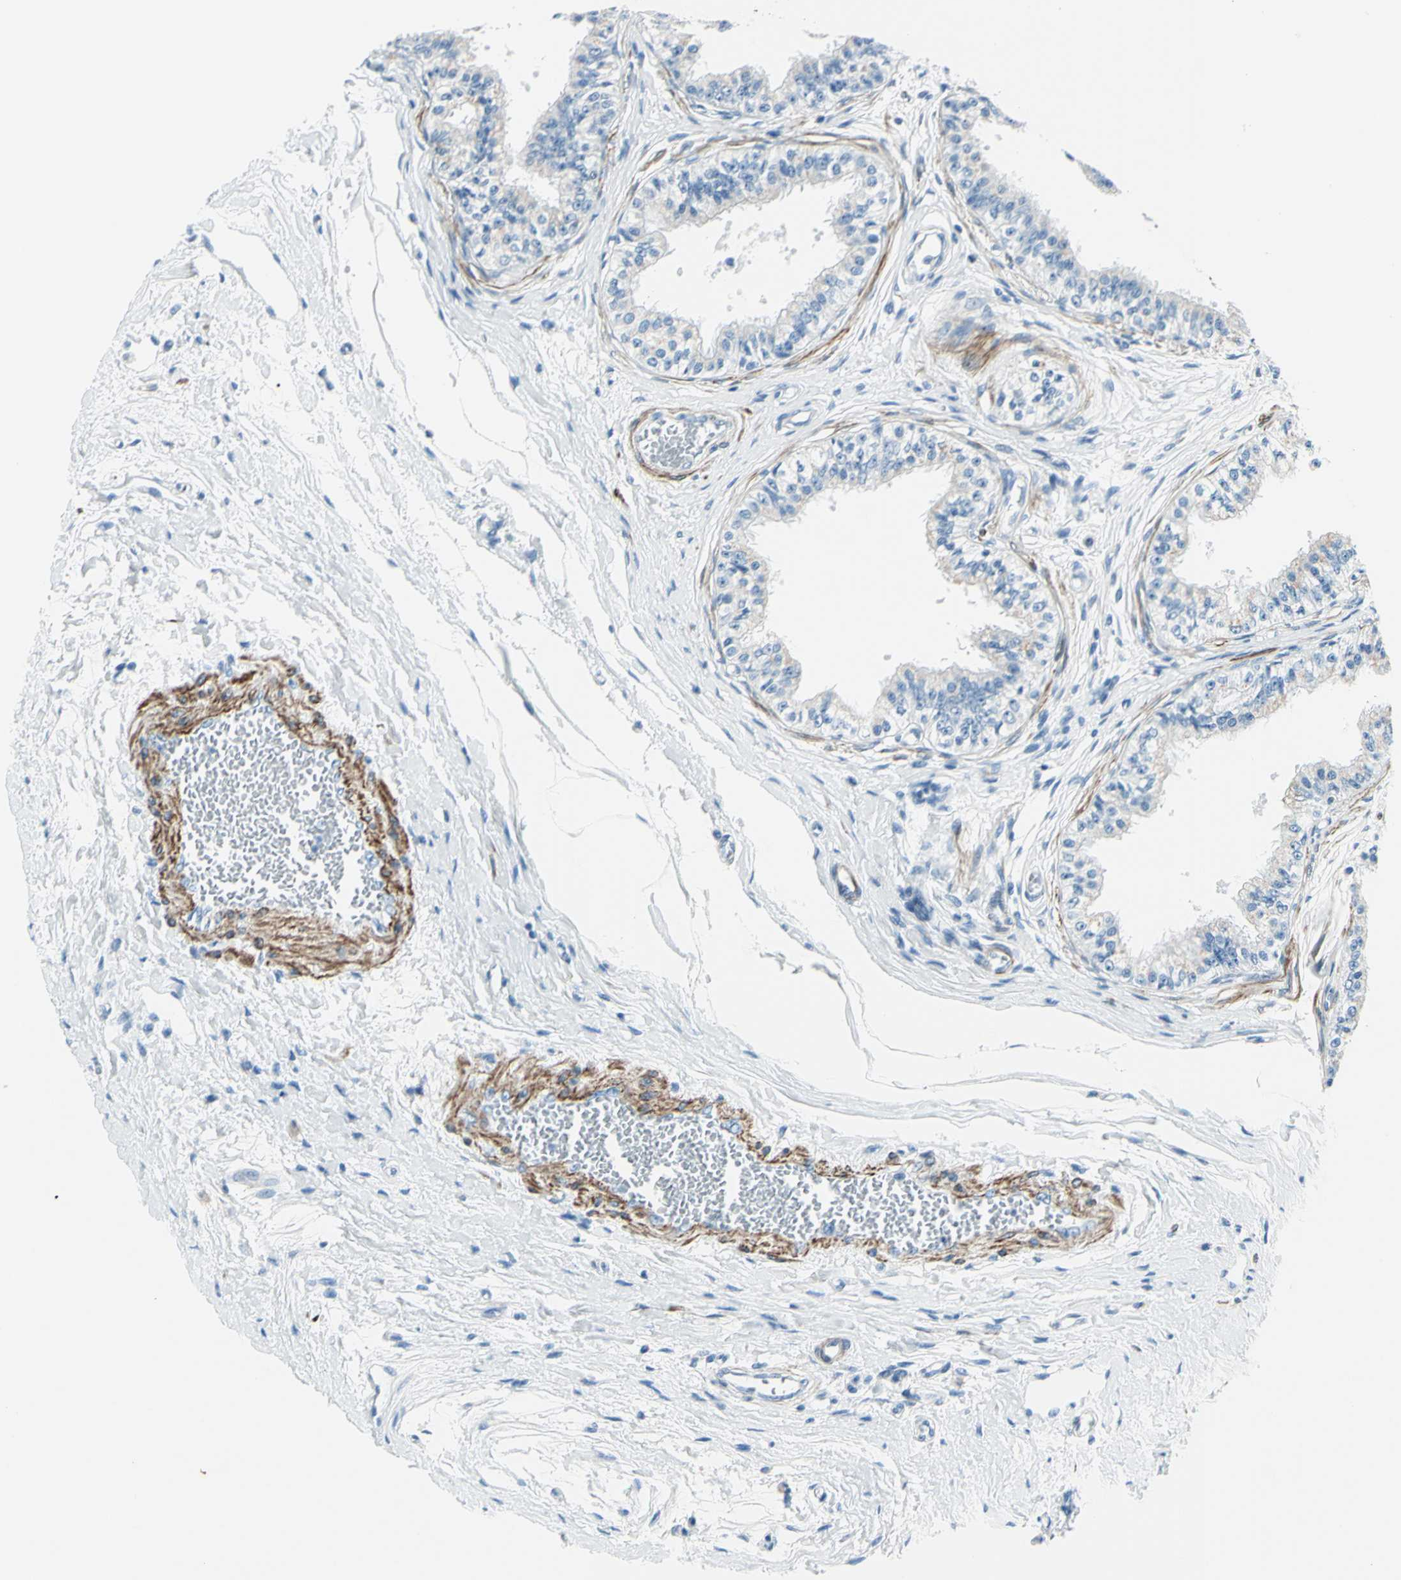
{"staining": {"intensity": "weak", "quantity": "25%-75%", "location": "cytoplasmic/membranous"}, "tissue": "epididymis", "cell_type": "Glandular cells", "image_type": "normal", "snomed": [{"axis": "morphology", "description": "Normal tissue, NOS"}, {"axis": "morphology", "description": "Adenocarcinoma, metastatic, NOS"}, {"axis": "topography", "description": "Testis"}, {"axis": "topography", "description": "Epididymis"}], "caption": "Epididymis stained with DAB immunohistochemistry (IHC) shows low levels of weak cytoplasmic/membranous positivity in approximately 25%-75% of glandular cells.", "gene": "CDH15", "patient": {"sex": "male", "age": 26}}